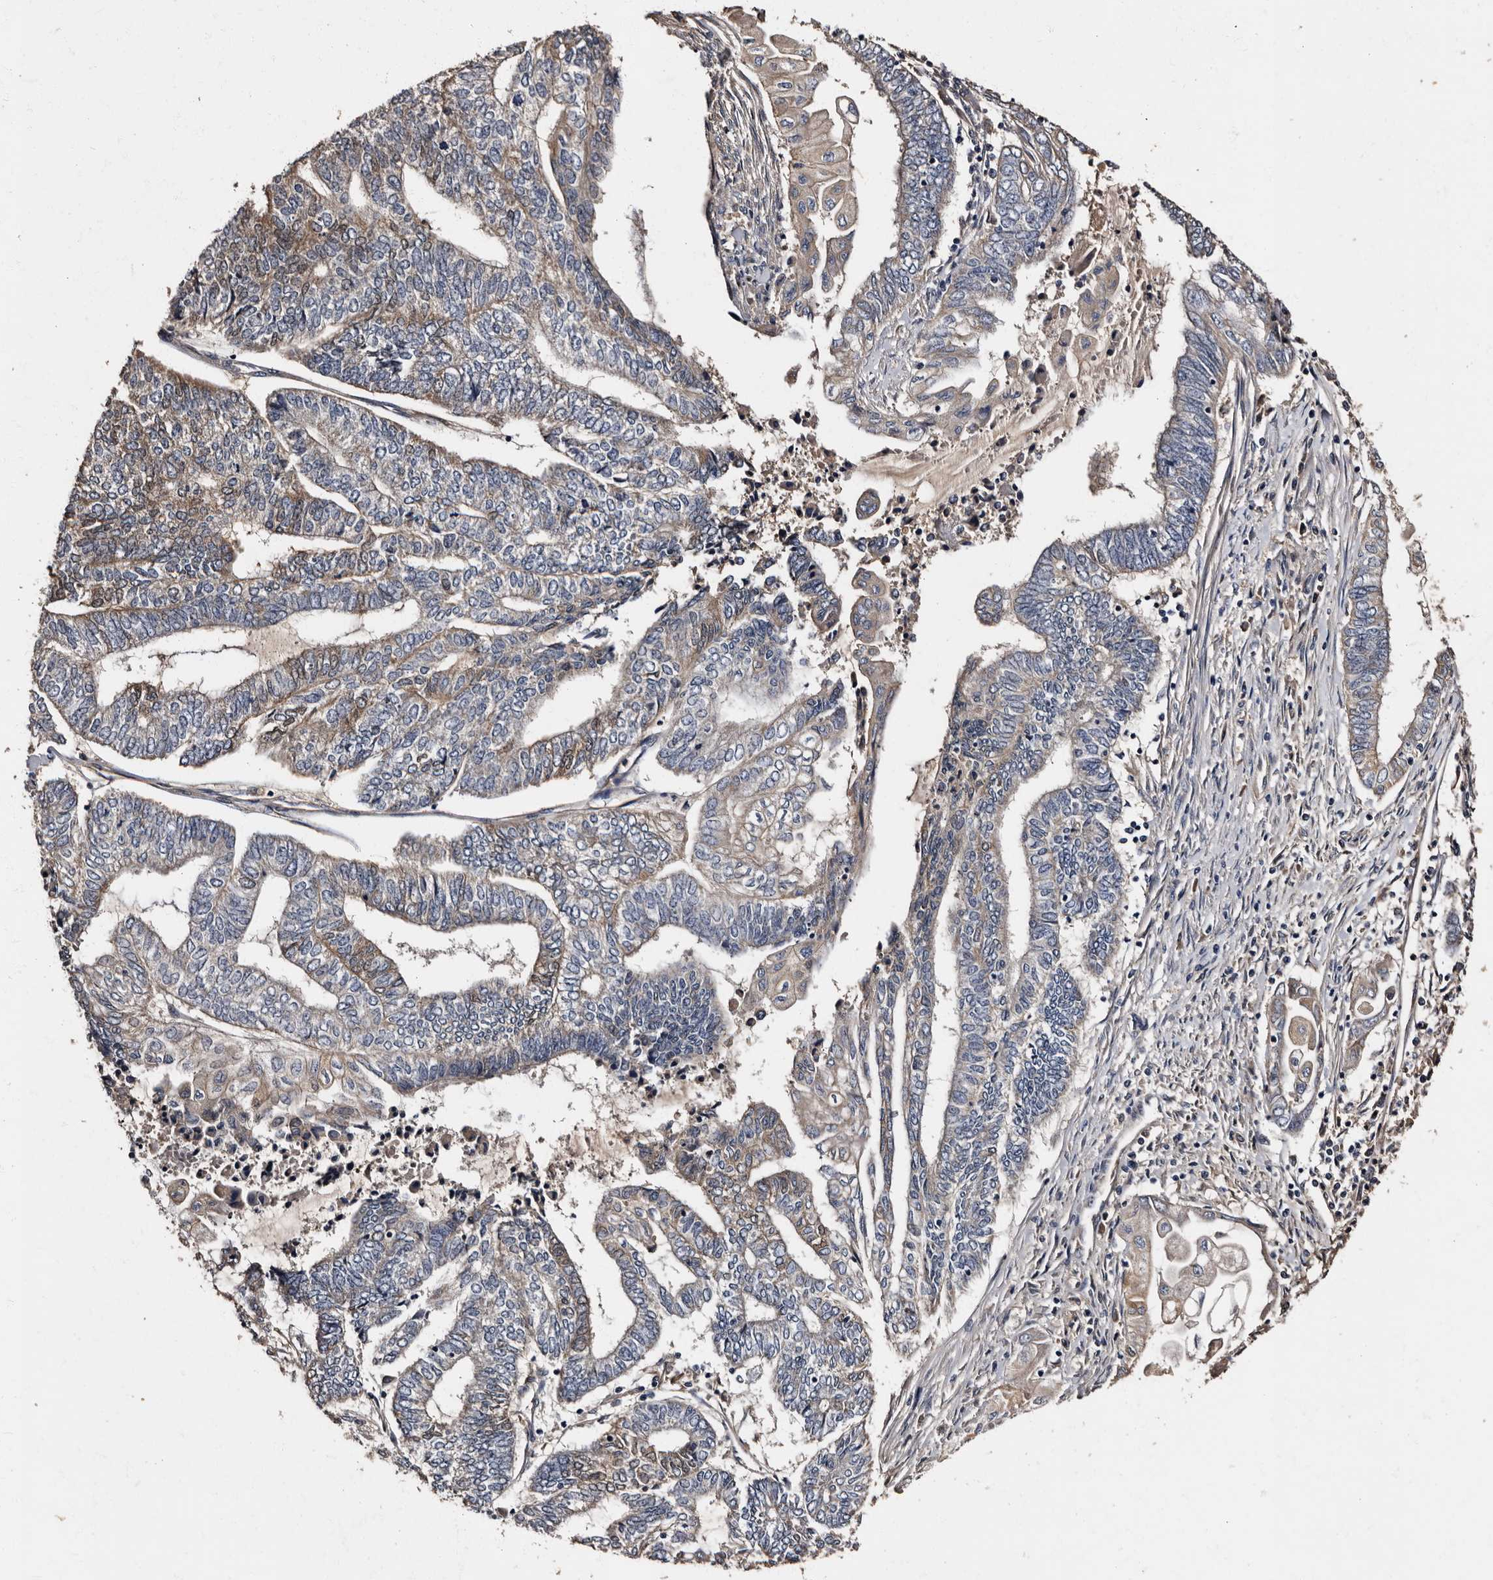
{"staining": {"intensity": "weak", "quantity": "<25%", "location": "cytoplasmic/membranous"}, "tissue": "endometrial cancer", "cell_type": "Tumor cells", "image_type": "cancer", "snomed": [{"axis": "morphology", "description": "Adenocarcinoma, NOS"}, {"axis": "topography", "description": "Uterus"}, {"axis": "topography", "description": "Endometrium"}], "caption": "Human endometrial cancer (adenocarcinoma) stained for a protein using immunohistochemistry (IHC) displays no staining in tumor cells.", "gene": "ADCK5", "patient": {"sex": "female", "age": 70}}